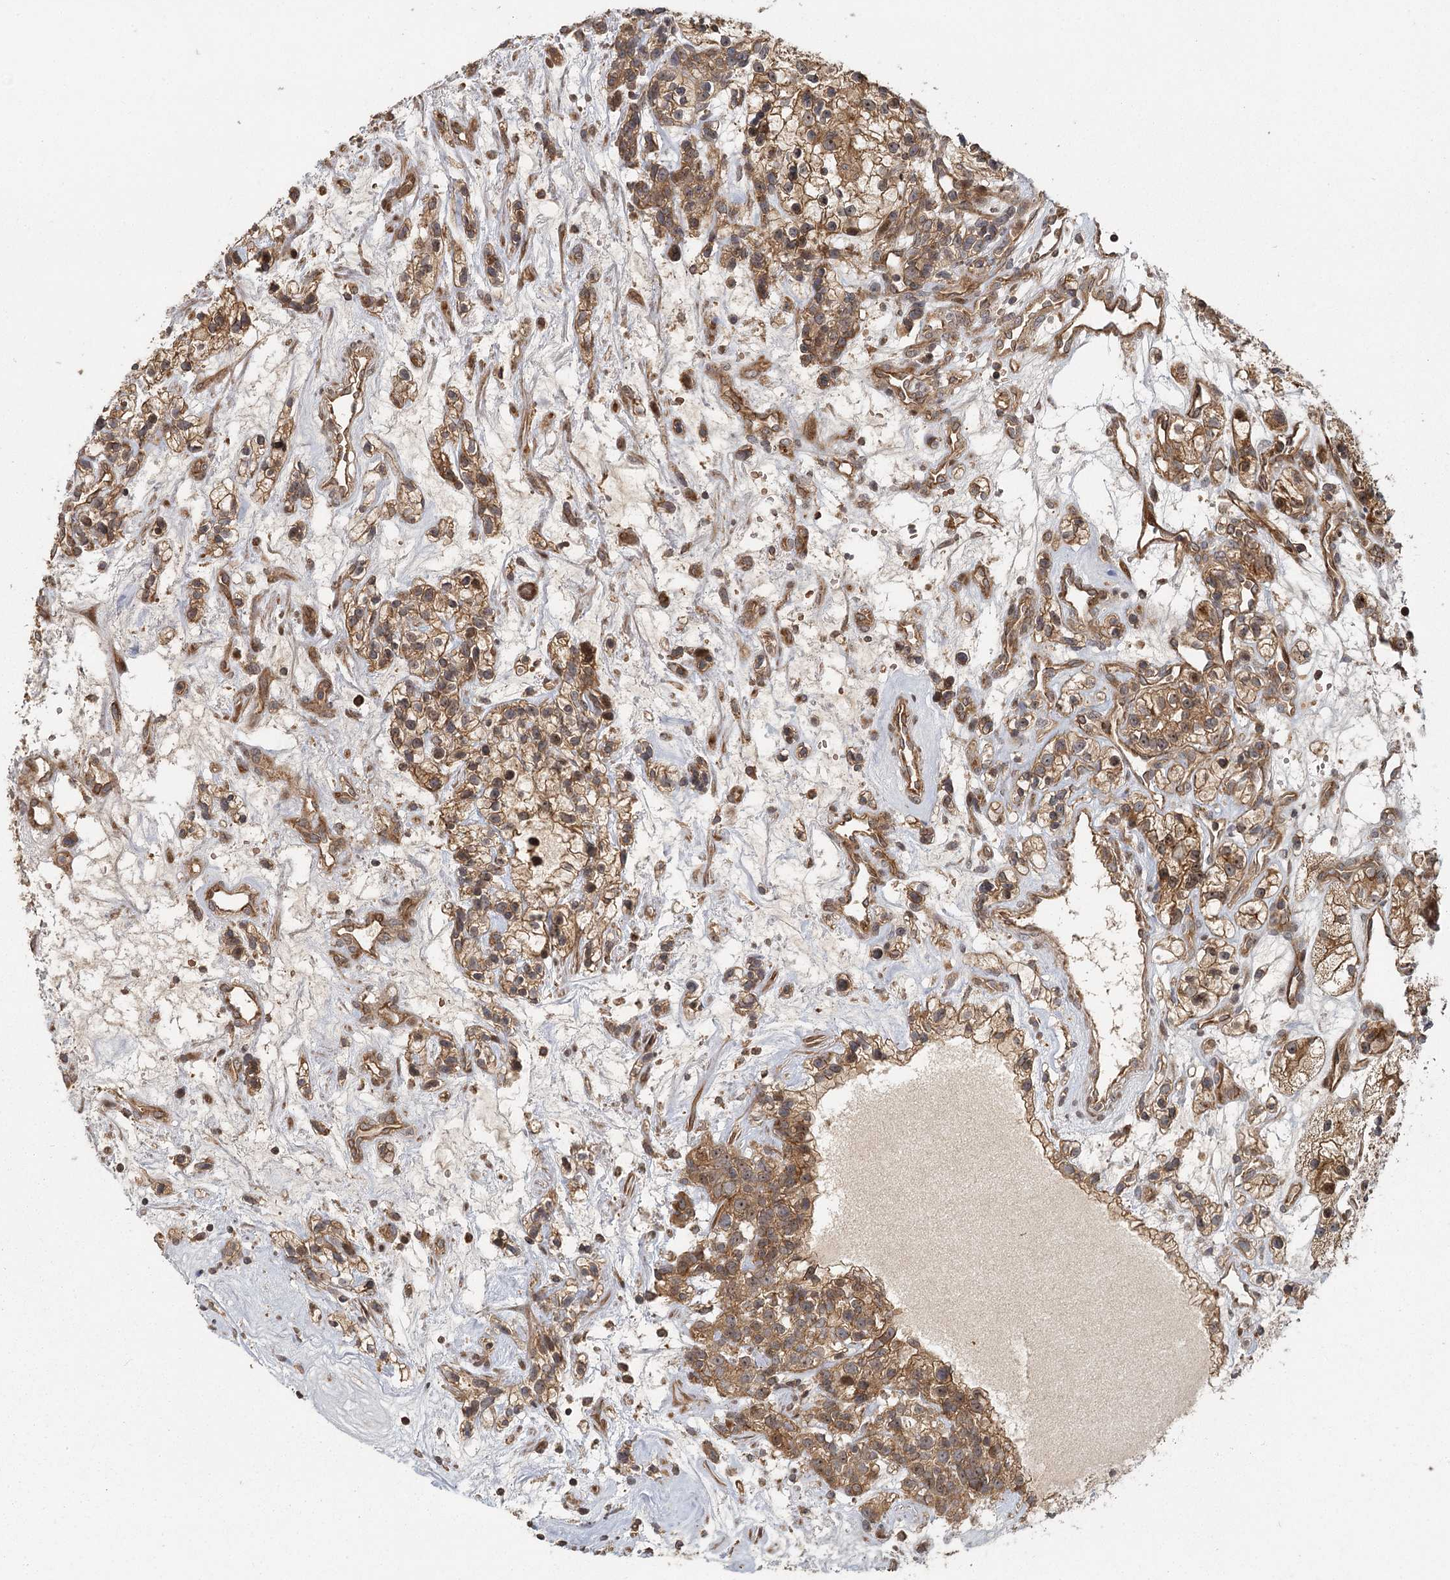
{"staining": {"intensity": "moderate", "quantity": ">75%", "location": "cytoplasmic/membranous"}, "tissue": "renal cancer", "cell_type": "Tumor cells", "image_type": "cancer", "snomed": [{"axis": "morphology", "description": "Adenocarcinoma, NOS"}, {"axis": "topography", "description": "Kidney"}], "caption": "A brown stain labels moderate cytoplasmic/membranous staining of a protein in renal cancer (adenocarcinoma) tumor cells.", "gene": "RAPGEF6", "patient": {"sex": "female", "age": 57}}